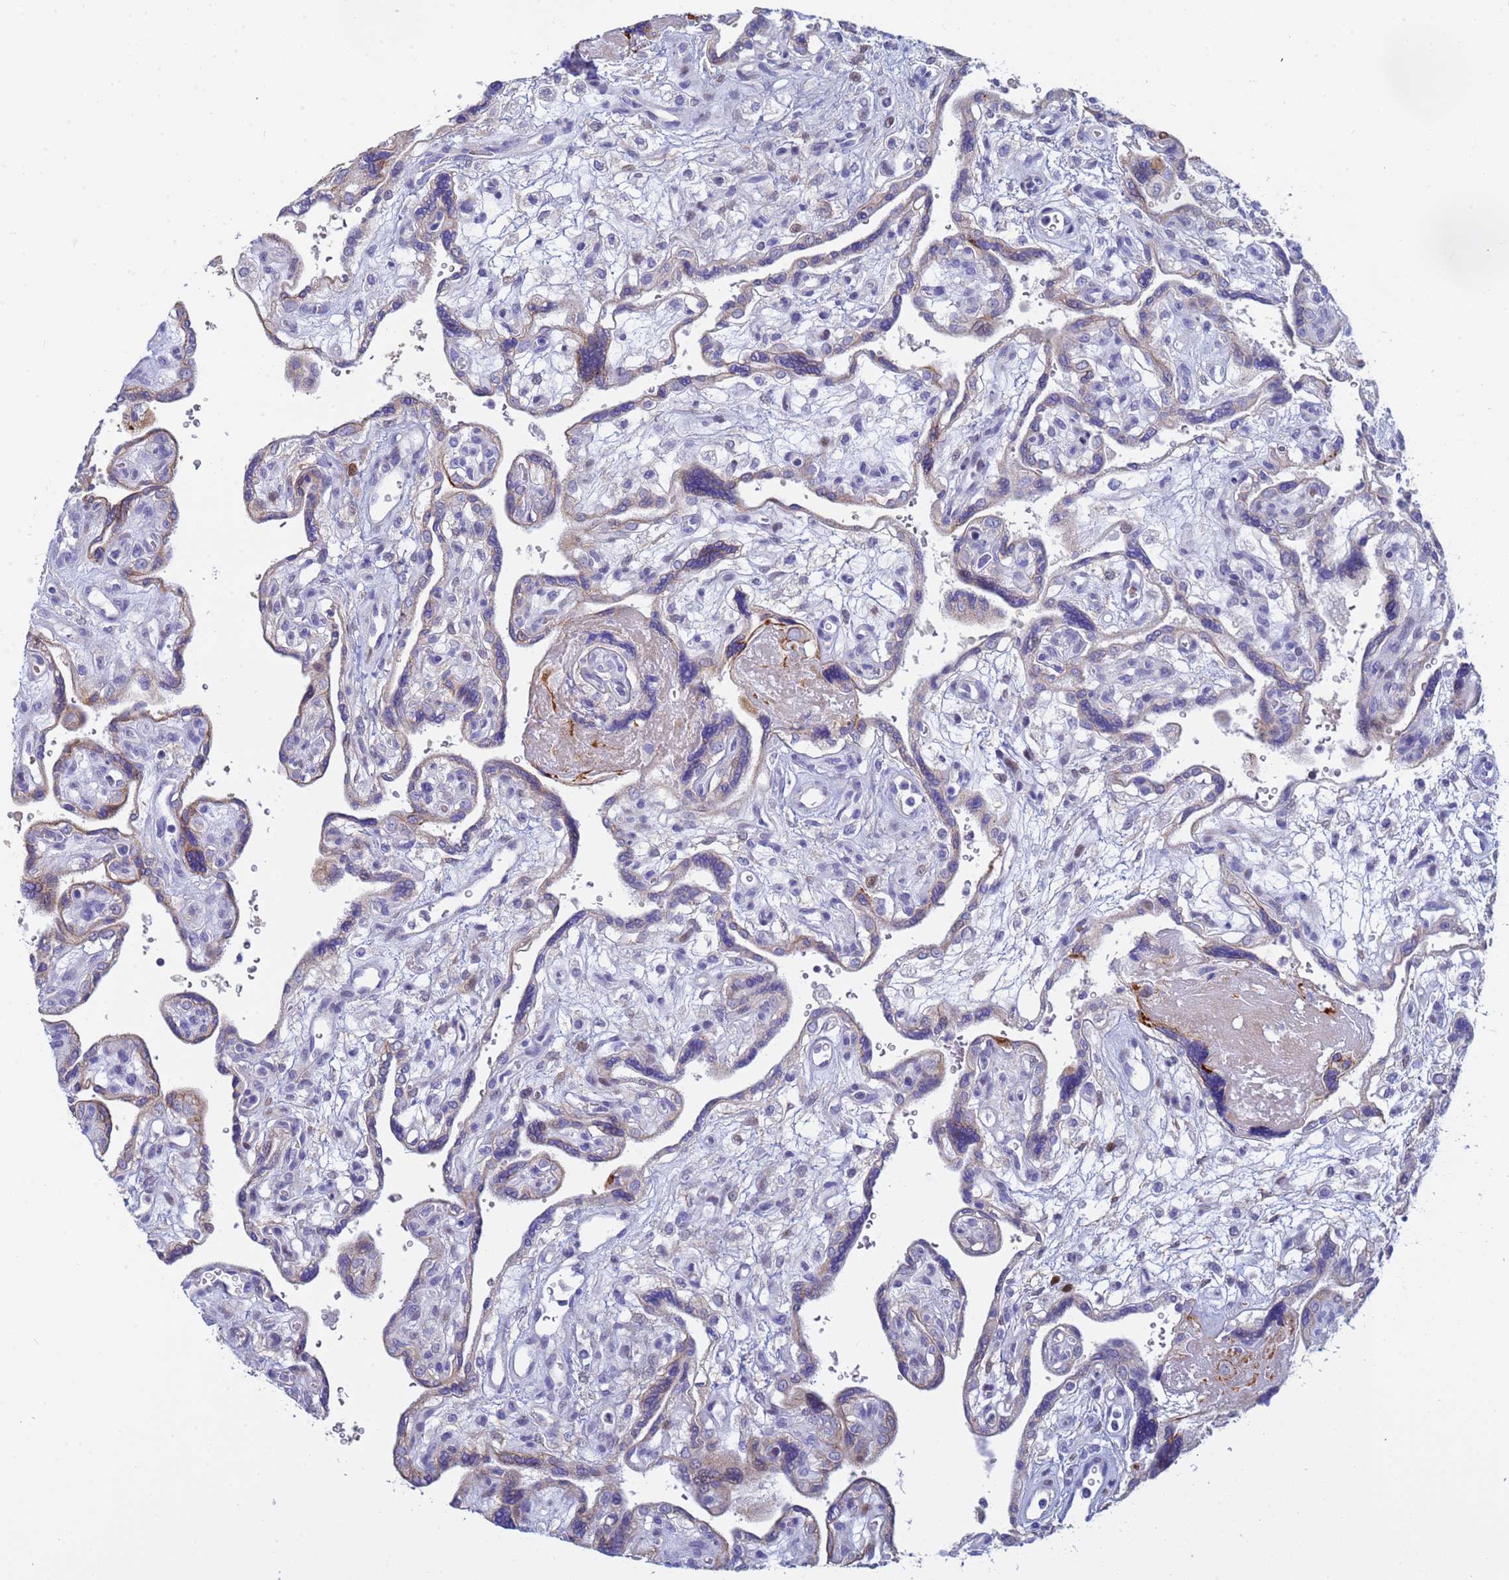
{"staining": {"intensity": "strong", "quantity": "<25%", "location": "cytoplasmic/membranous"}, "tissue": "placenta", "cell_type": "Decidual cells", "image_type": "normal", "snomed": [{"axis": "morphology", "description": "Normal tissue, NOS"}, {"axis": "topography", "description": "Placenta"}], "caption": "DAB immunohistochemical staining of benign placenta reveals strong cytoplasmic/membranous protein expression in approximately <25% of decidual cells.", "gene": "PPP6R1", "patient": {"sex": "female", "age": 39}}